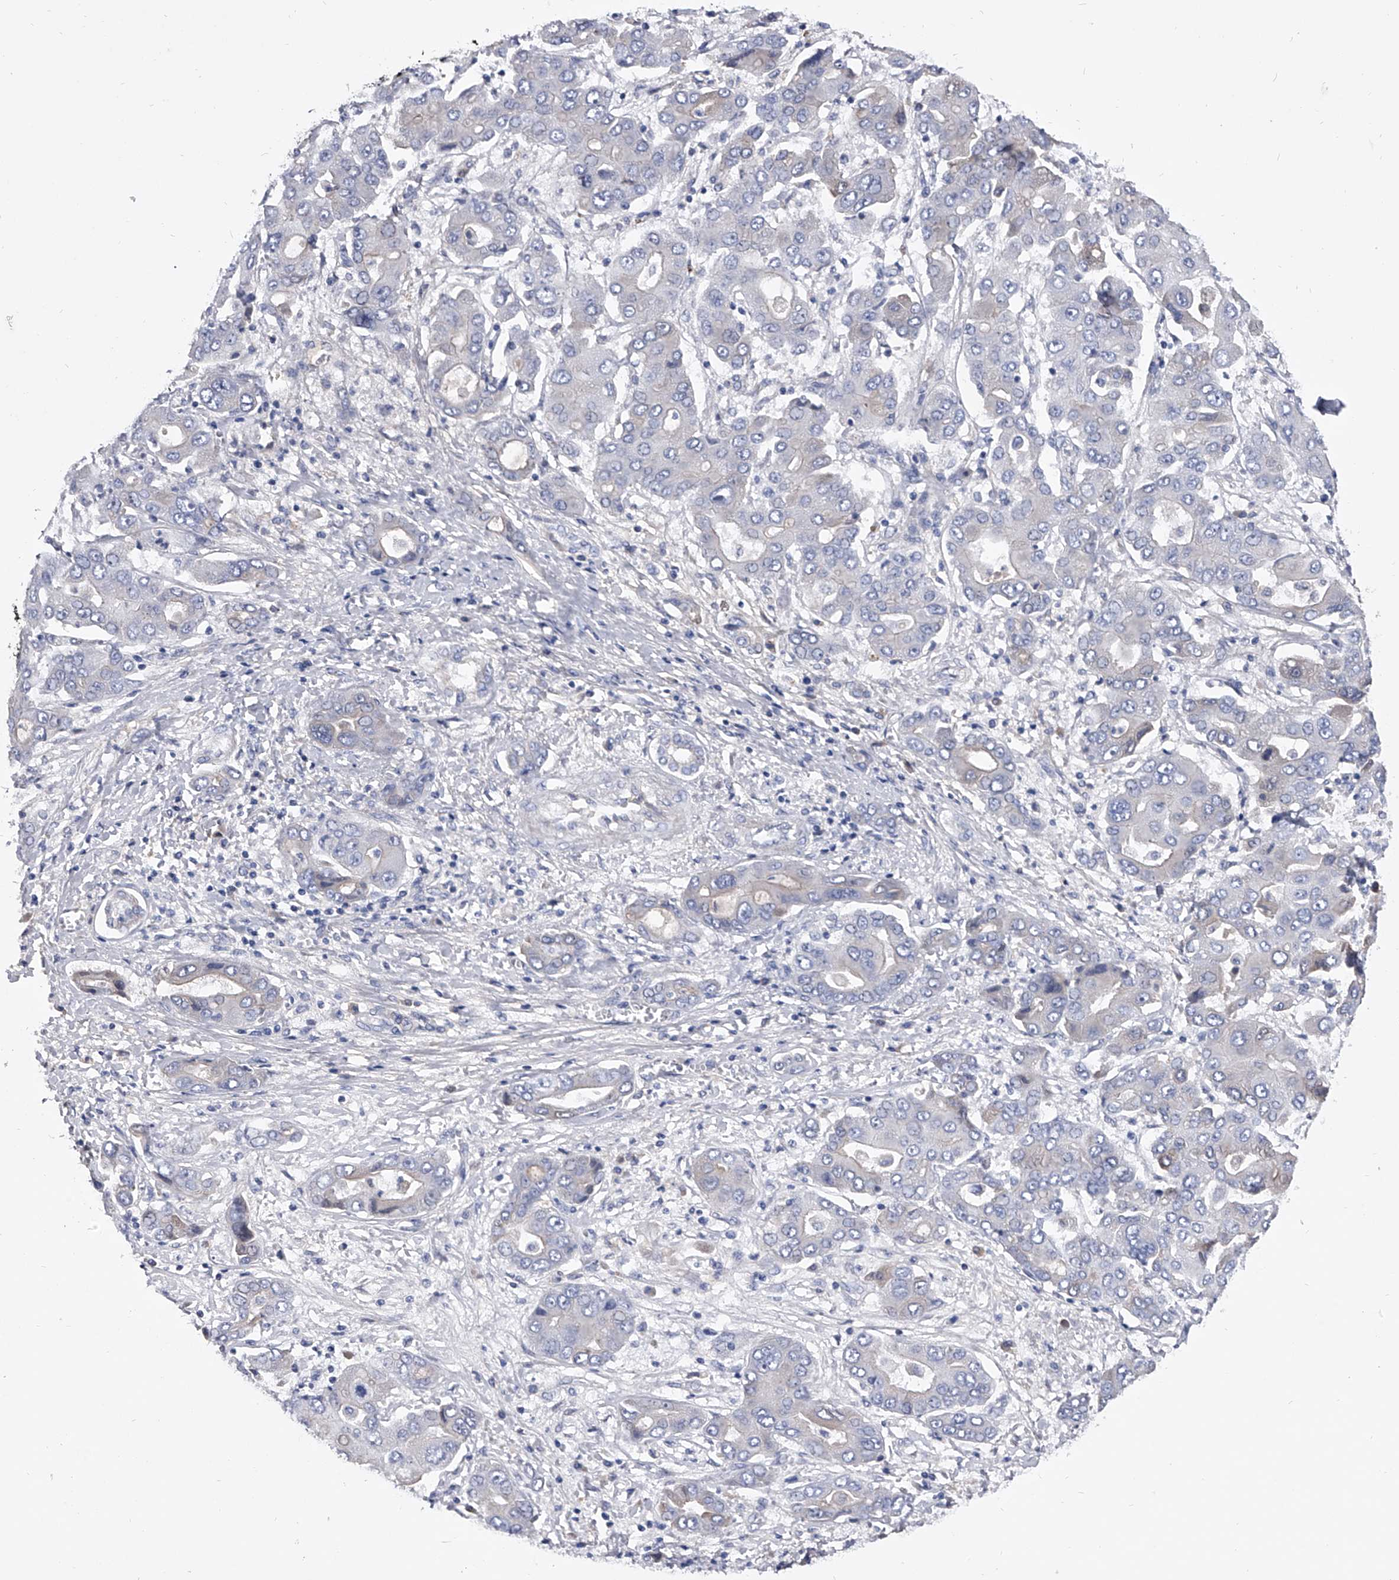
{"staining": {"intensity": "negative", "quantity": "none", "location": "none"}, "tissue": "liver cancer", "cell_type": "Tumor cells", "image_type": "cancer", "snomed": [{"axis": "morphology", "description": "Cholangiocarcinoma"}, {"axis": "topography", "description": "Liver"}], "caption": "Immunohistochemistry of liver cholangiocarcinoma reveals no expression in tumor cells.", "gene": "EFCAB7", "patient": {"sex": "male", "age": 67}}